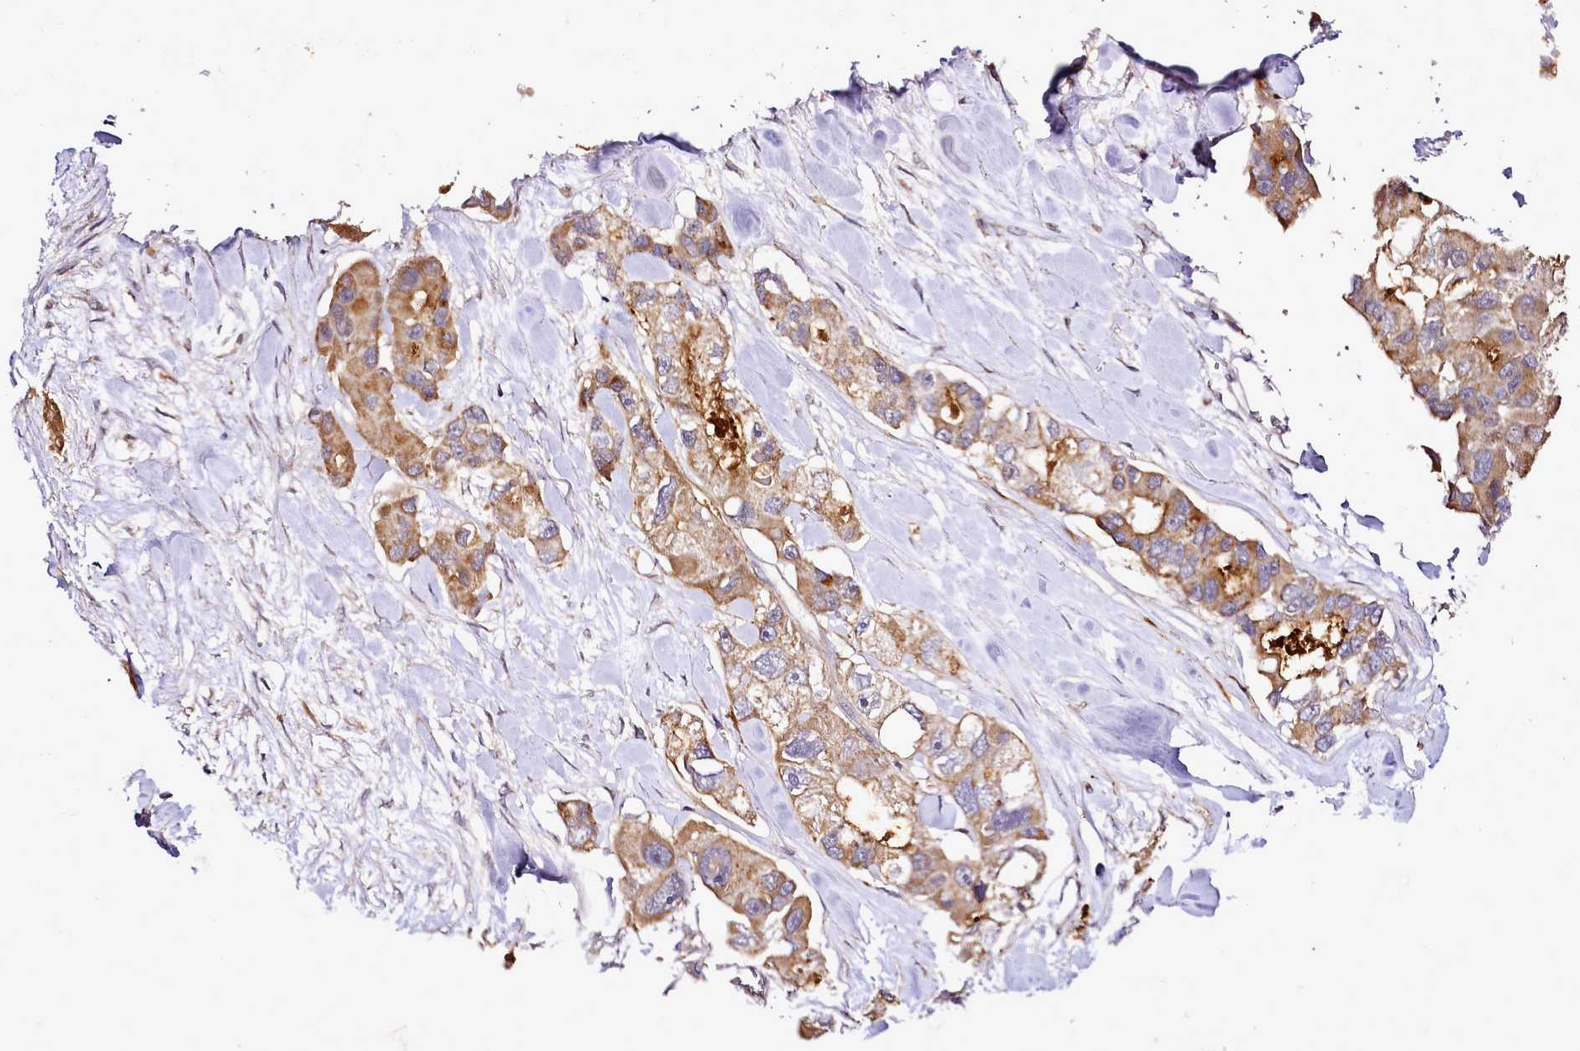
{"staining": {"intensity": "moderate", "quantity": ">75%", "location": "cytoplasmic/membranous"}, "tissue": "lung cancer", "cell_type": "Tumor cells", "image_type": "cancer", "snomed": [{"axis": "morphology", "description": "Adenocarcinoma, NOS"}, {"axis": "topography", "description": "Lung"}], "caption": "Brown immunohistochemical staining in human adenocarcinoma (lung) reveals moderate cytoplasmic/membranous staining in about >75% of tumor cells.", "gene": "EDIL3", "patient": {"sex": "female", "age": 54}}